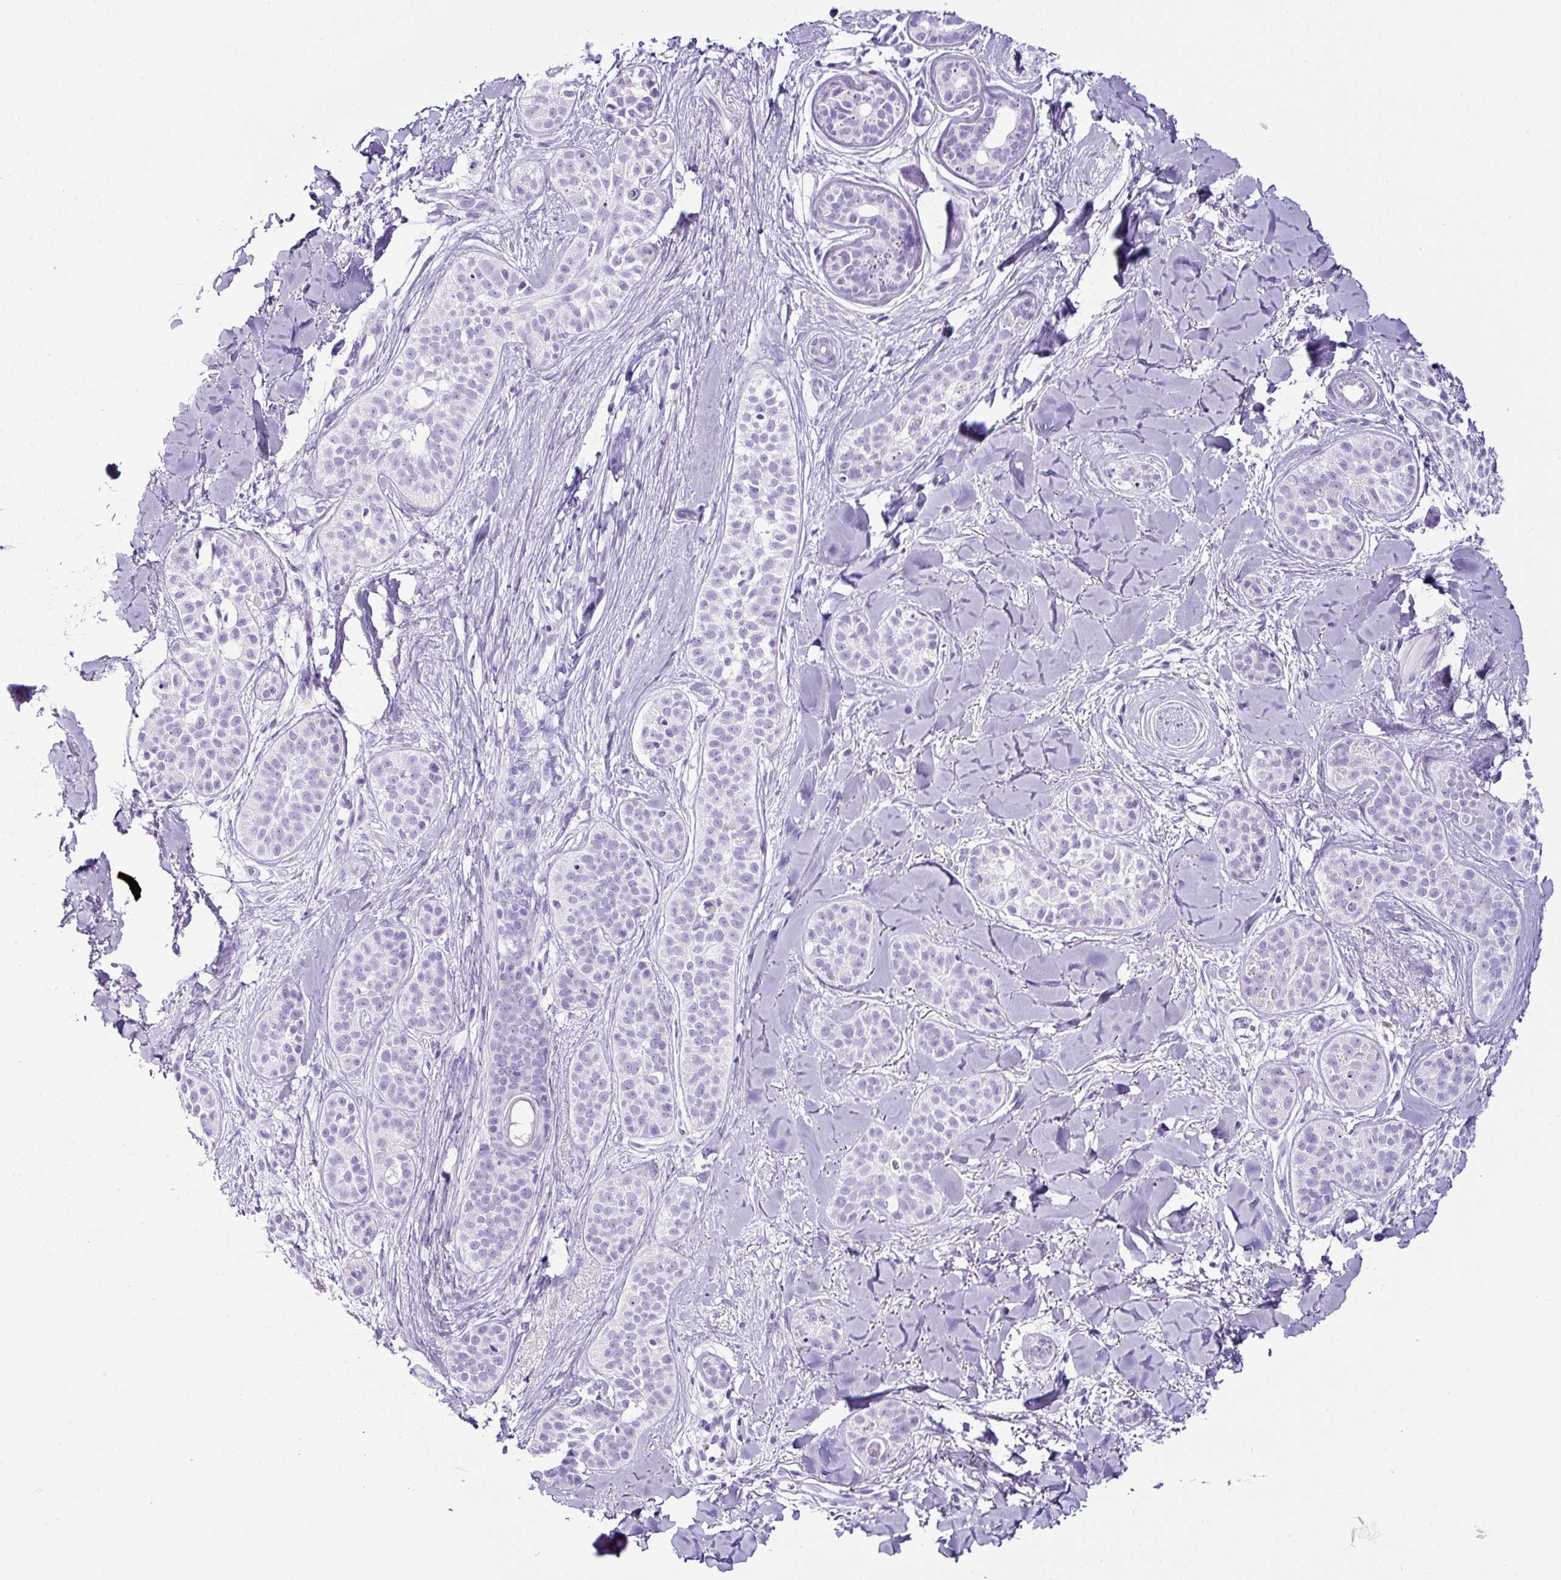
{"staining": {"intensity": "negative", "quantity": "none", "location": "none"}, "tissue": "skin cancer", "cell_type": "Tumor cells", "image_type": "cancer", "snomed": [{"axis": "morphology", "description": "Basal cell carcinoma"}, {"axis": "topography", "description": "Skin"}], "caption": "The immunohistochemistry image has no significant staining in tumor cells of basal cell carcinoma (skin) tissue.", "gene": "TMEM200B", "patient": {"sex": "male", "age": 52}}